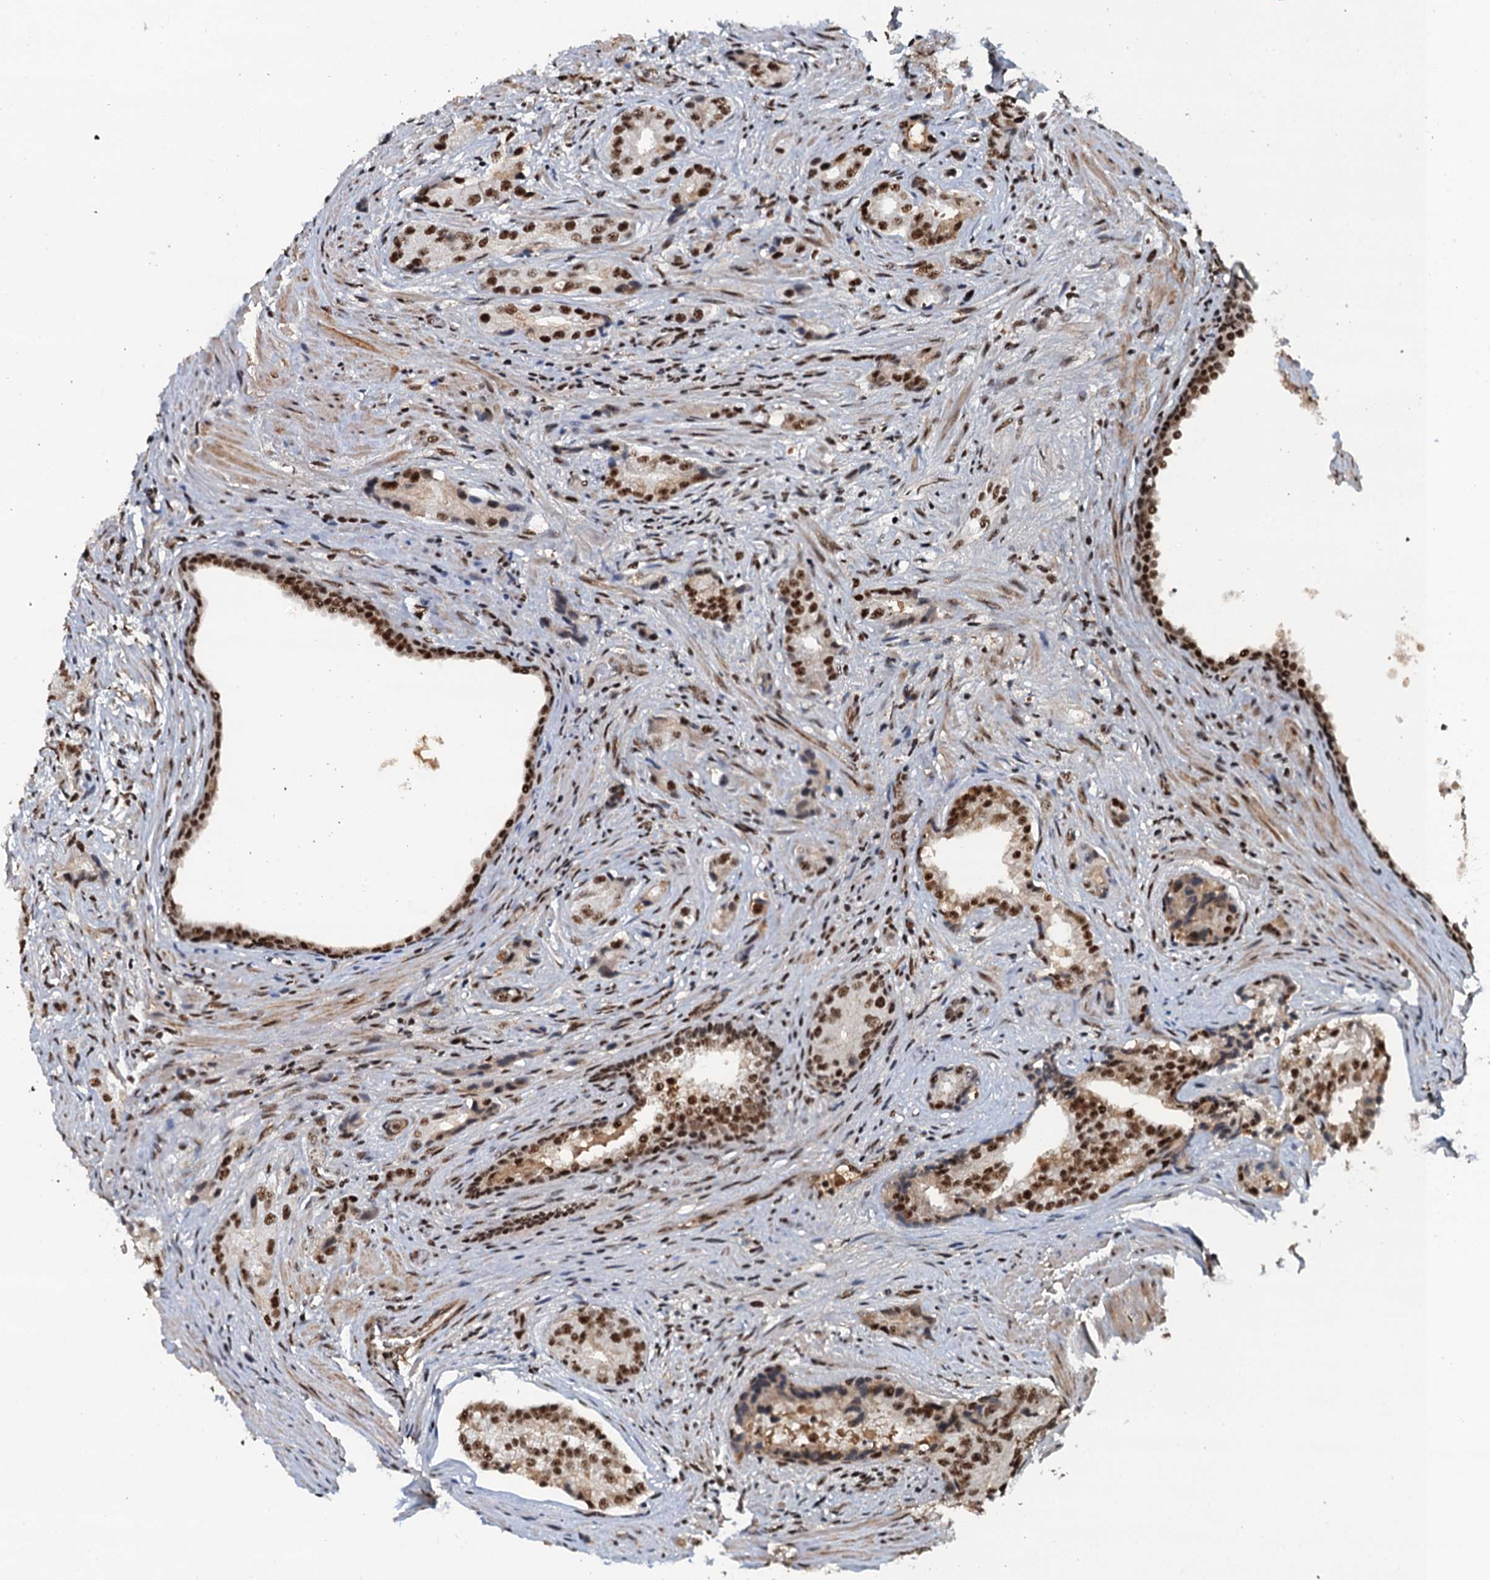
{"staining": {"intensity": "moderate", "quantity": ">75%", "location": "nuclear"}, "tissue": "prostate cancer", "cell_type": "Tumor cells", "image_type": "cancer", "snomed": [{"axis": "morphology", "description": "Adenocarcinoma, Low grade"}, {"axis": "topography", "description": "Prostate"}], "caption": "IHC (DAB) staining of human adenocarcinoma (low-grade) (prostate) shows moderate nuclear protein positivity in approximately >75% of tumor cells.", "gene": "ZC3H18", "patient": {"sex": "male", "age": 71}}